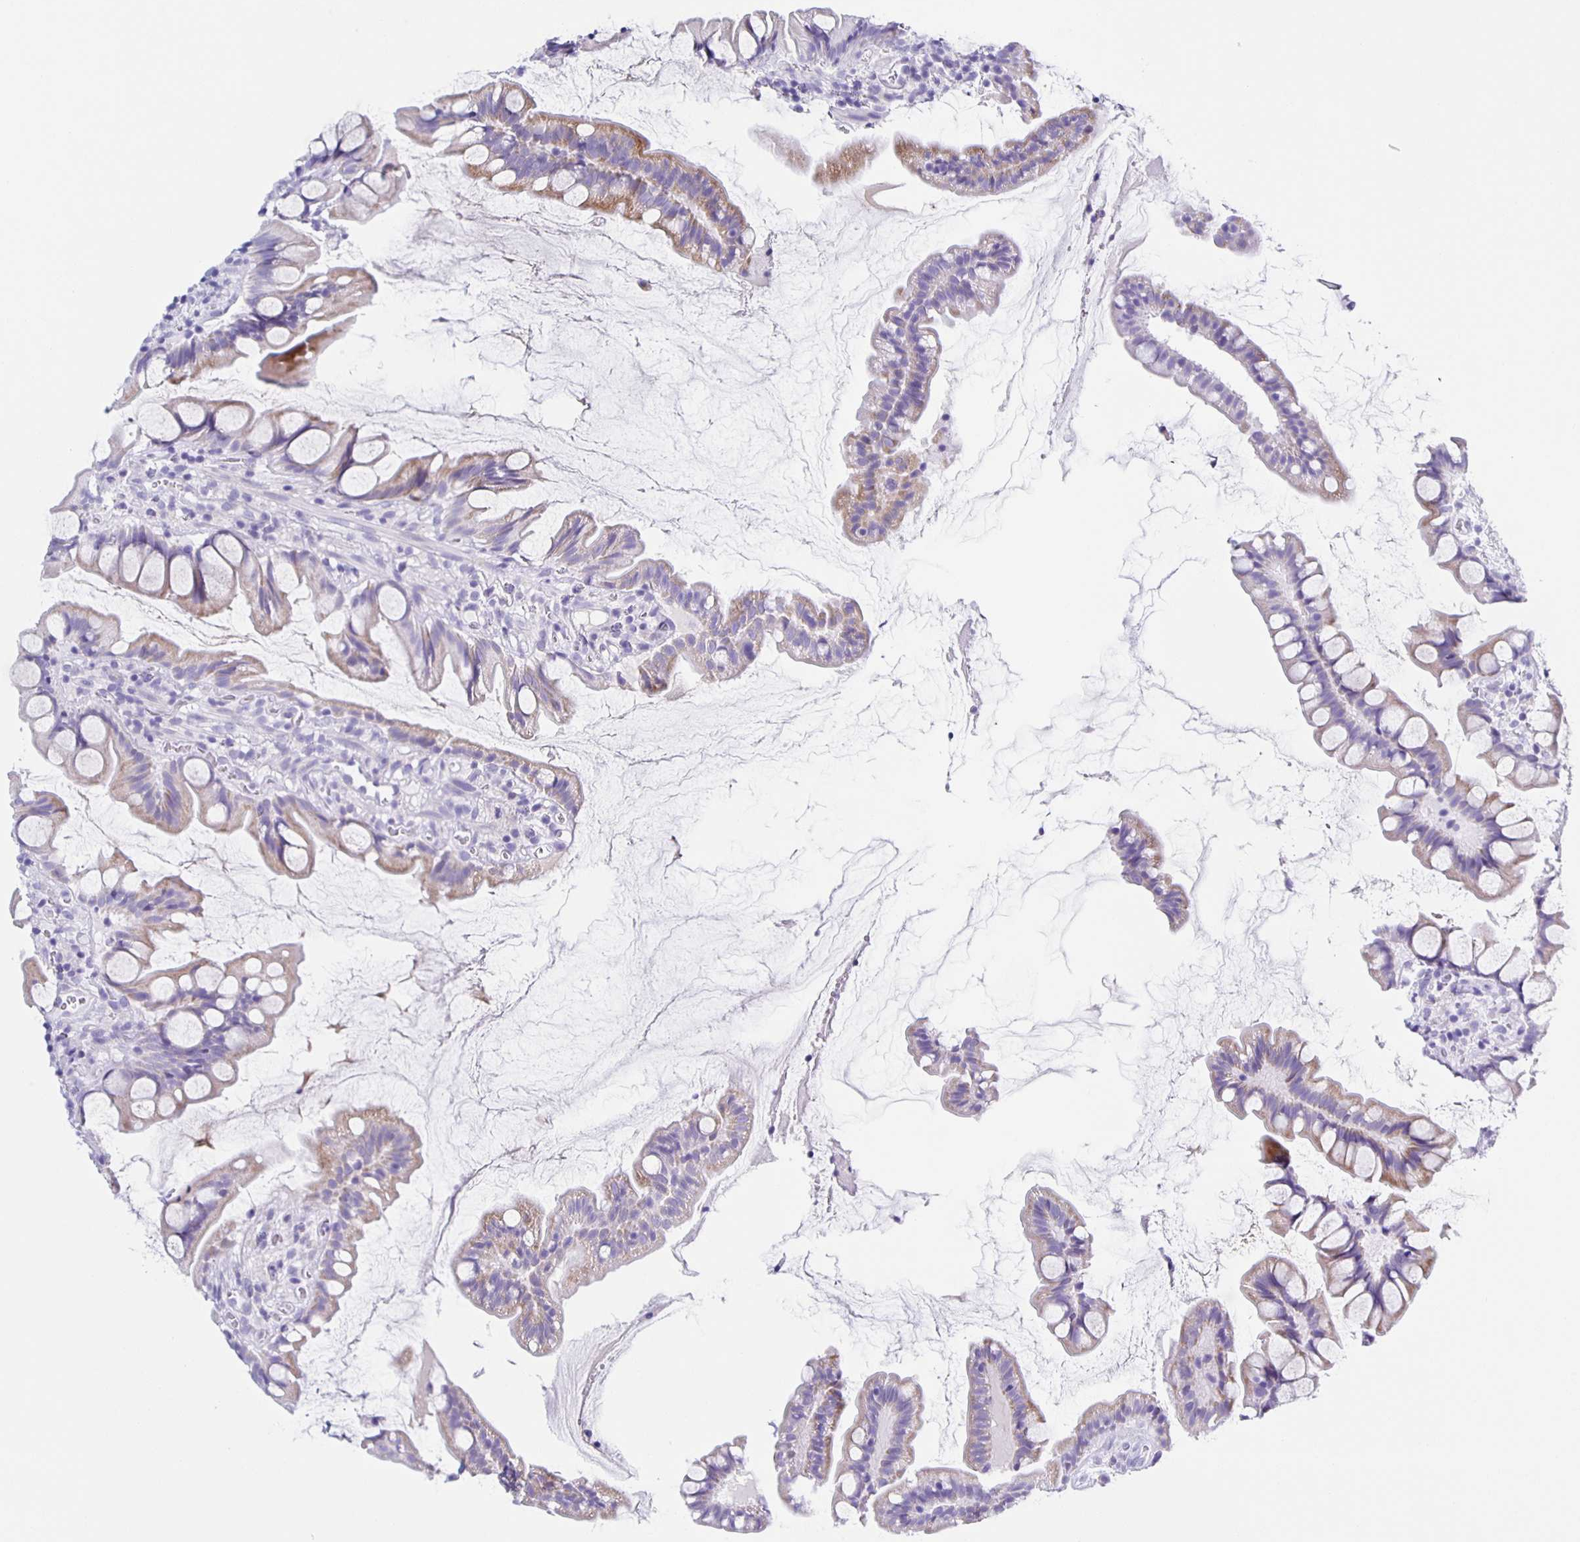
{"staining": {"intensity": "weak", "quantity": "25%-75%", "location": "cytoplasmic/membranous"}, "tissue": "small intestine", "cell_type": "Glandular cells", "image_type": "normal", "snomed": [{"axis": "morphology", "description": "Normal tissue, NOS"}, {"axis": "topography", "description": "Small intestine"}], "caption": "This histopathology image demonstrates normal small intestine stained with IHC to label a protein in brown. The cytoplasmic/membranous of glandular cells show weak positivity for the protein. Nuclei are counter-stained blue.", "gene": "AQP6", "patient": {"sex": "male", "age": 70}}